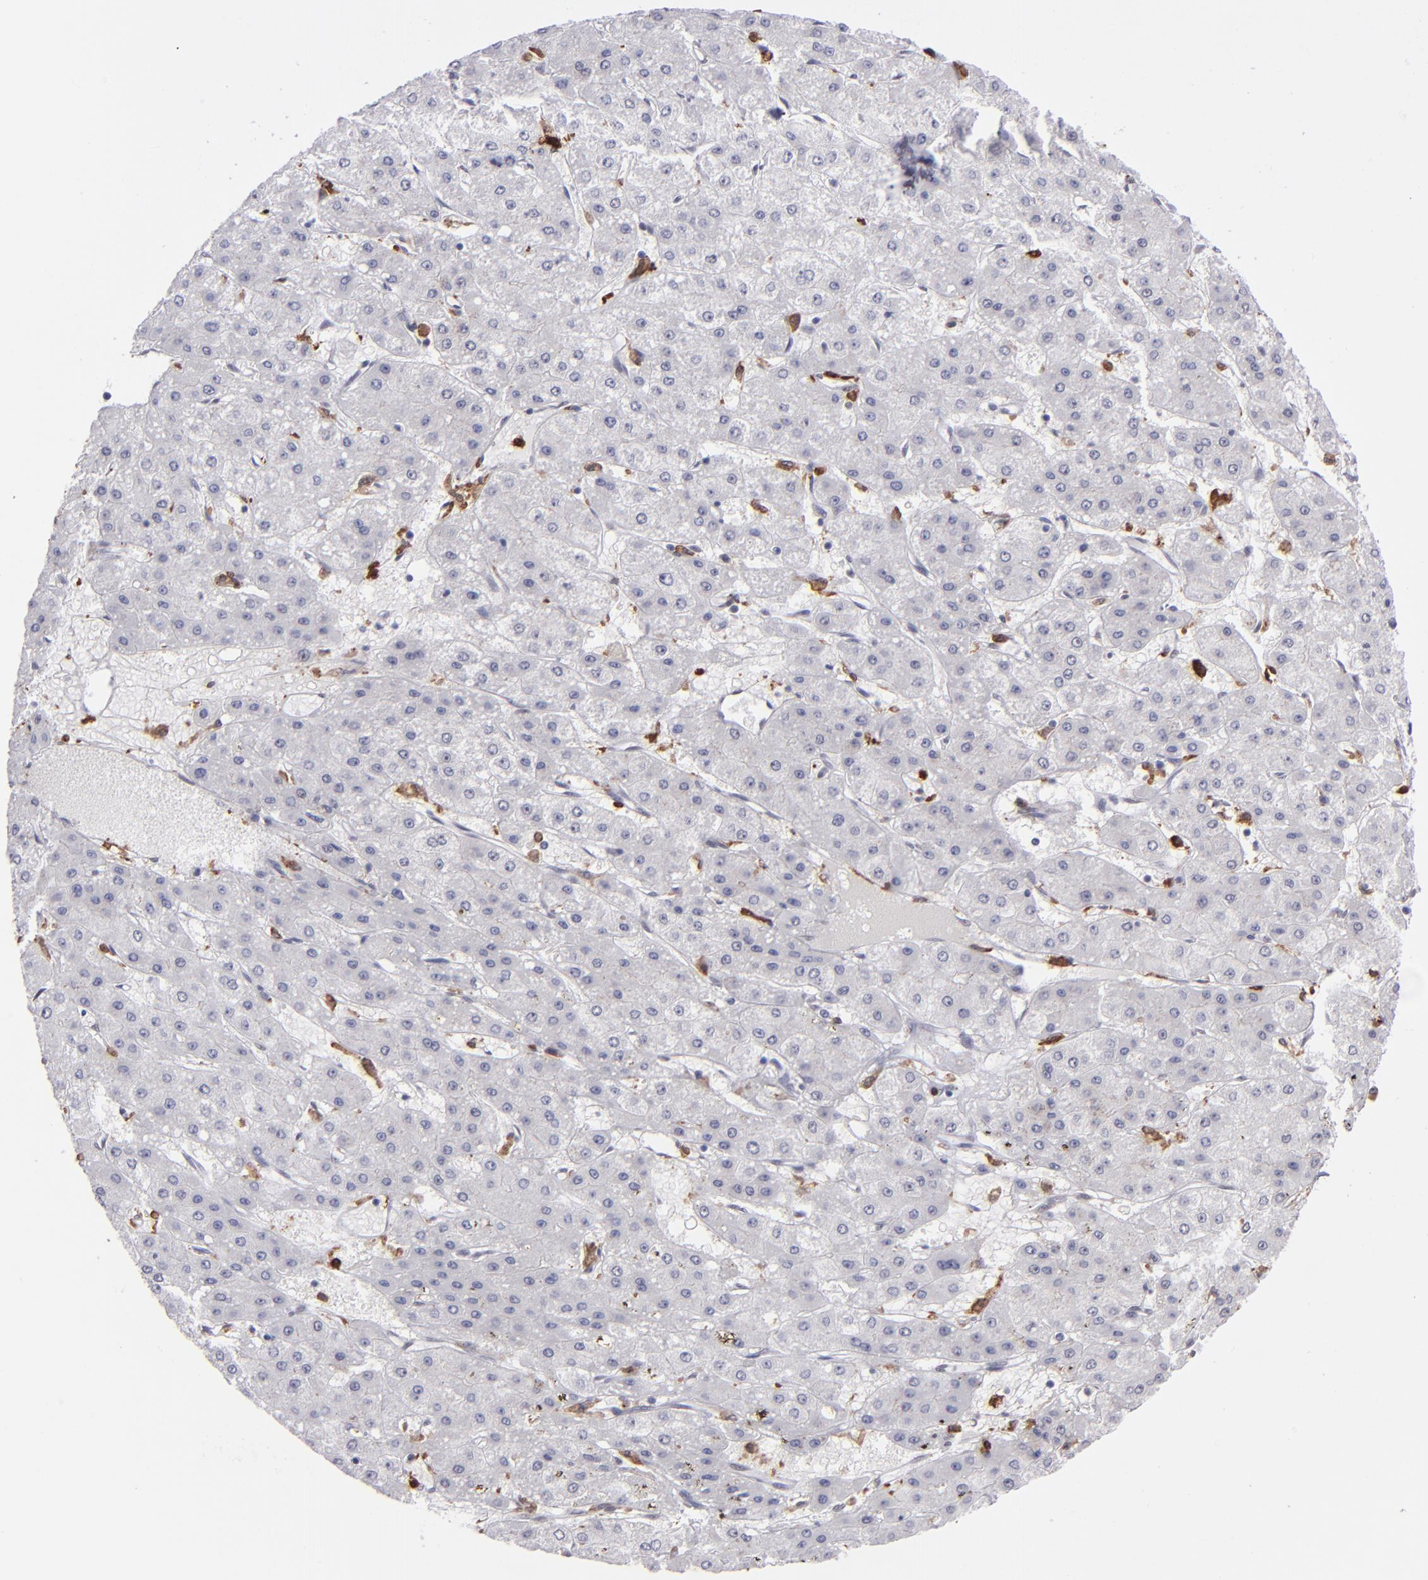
{"staining": {"intensity": "negative", "quantity": "none", "location": "none"}, "tissue": "liver cancer", "cell_type": "Tumor cells", "image_type": "cancer", "snomed": [{"axis": "morphology", "description": "Carcinoma, Hepatocellular, NOS"}, {"axis": "topography", "description": "Liver"}], "caption": "IHC image of neoplastic tissue: hepatocellular carcinoma (liver) stained with DAB shows no significant protein staining in tumor cells.", "gene": "NCF2", "patient": {"sex": "female", "age": 52}}